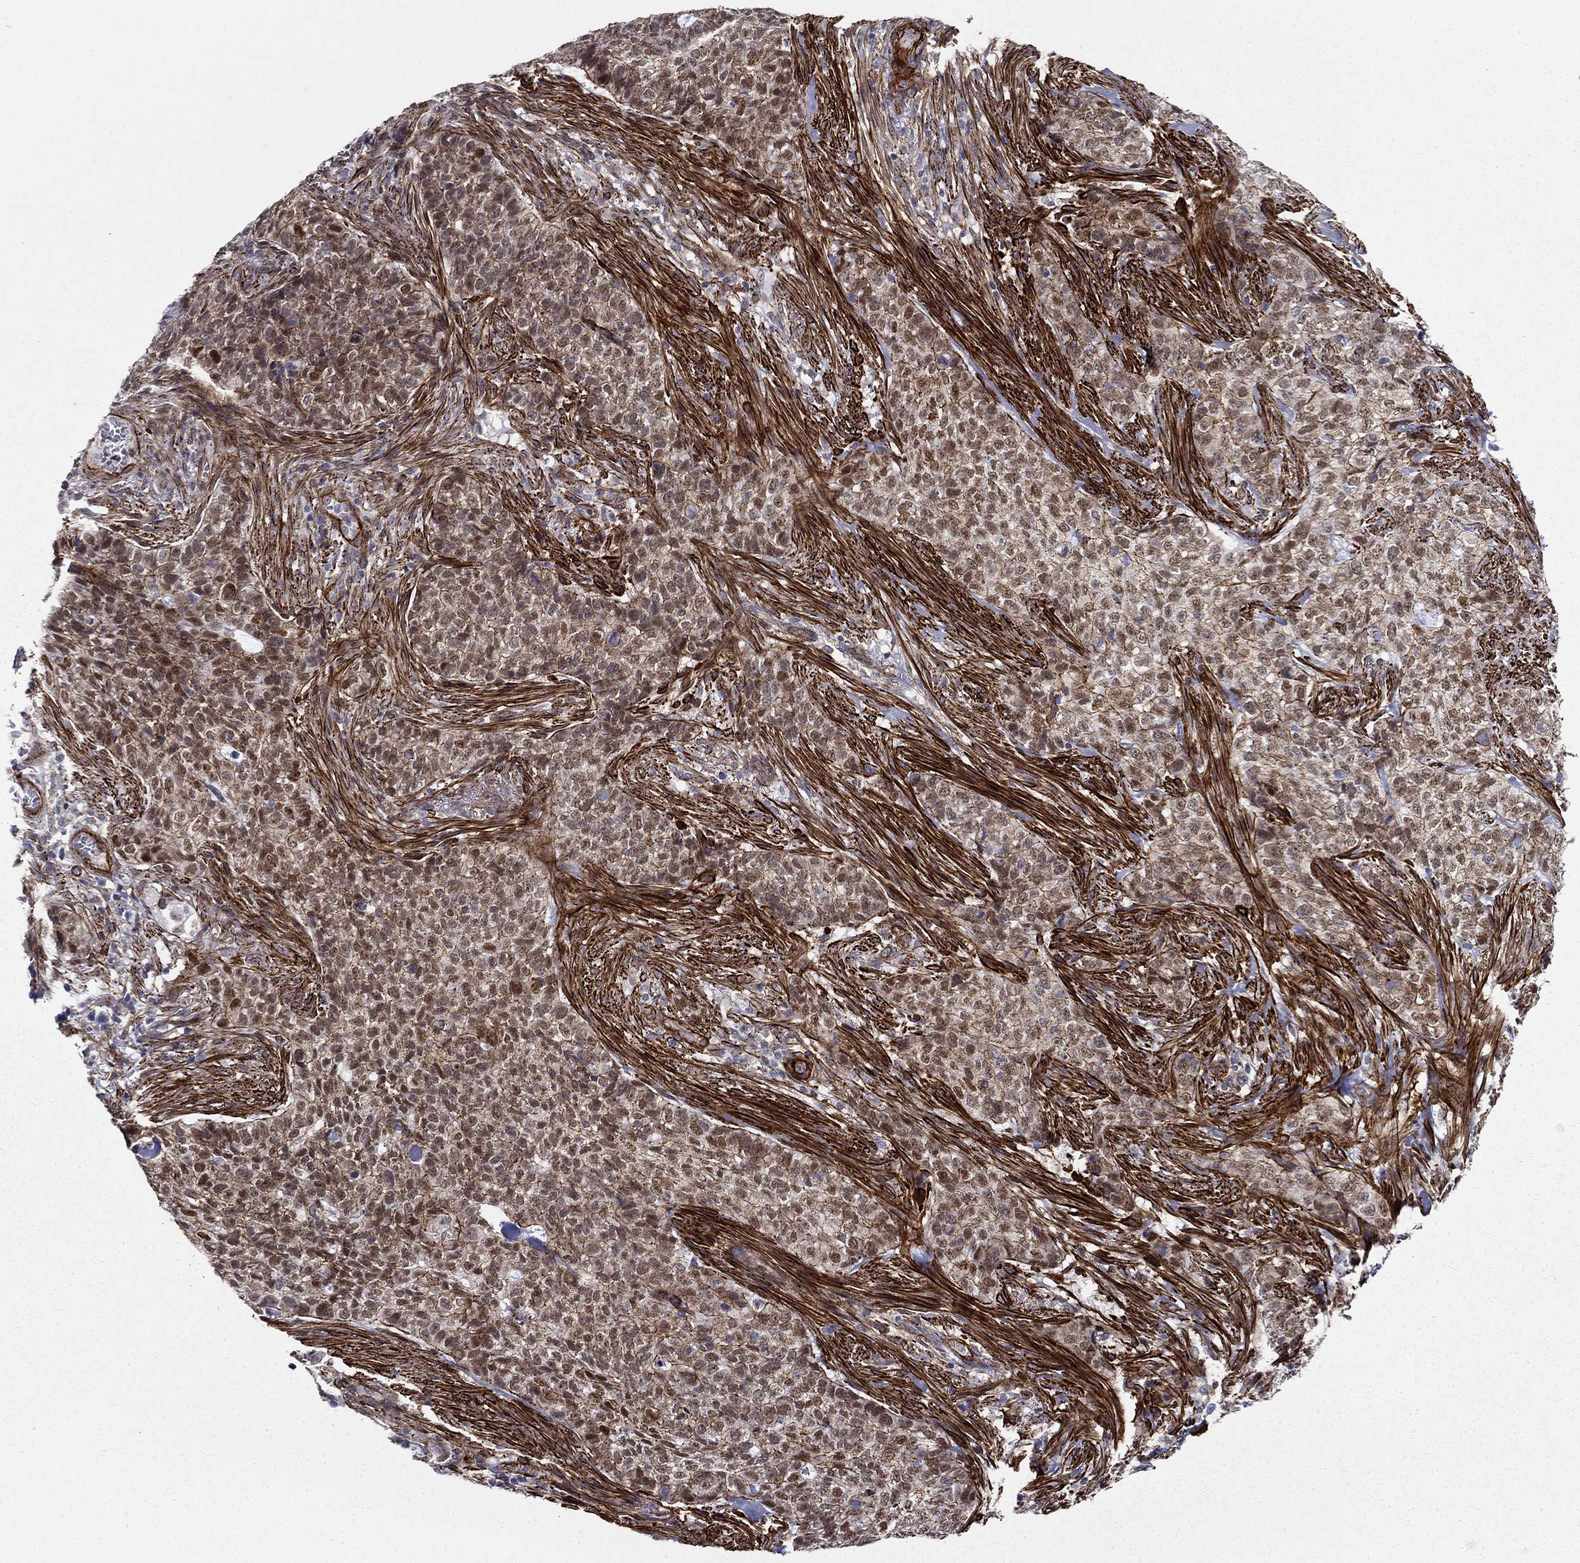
{"staining": {"intensity": "strong", "quantity": ">75%", "location": "cytoplasmic/membranous"}, "tissue": "skin cancer", "cell_type": "Tumor cells", "image_type": "cancer", "snomed": [{"axis": "morphology", "description": "Basal cell carcinoma"}, {"axis": "topography", "description": "Skin"}], "caption": "This is an image of immunohistochemistry staining of skin cancer, which shows strong expression in the cytoplasmic/membranous of tumor cells.", "gene": "KRBA1", "patient": {"sex": "female", "age": 69}}